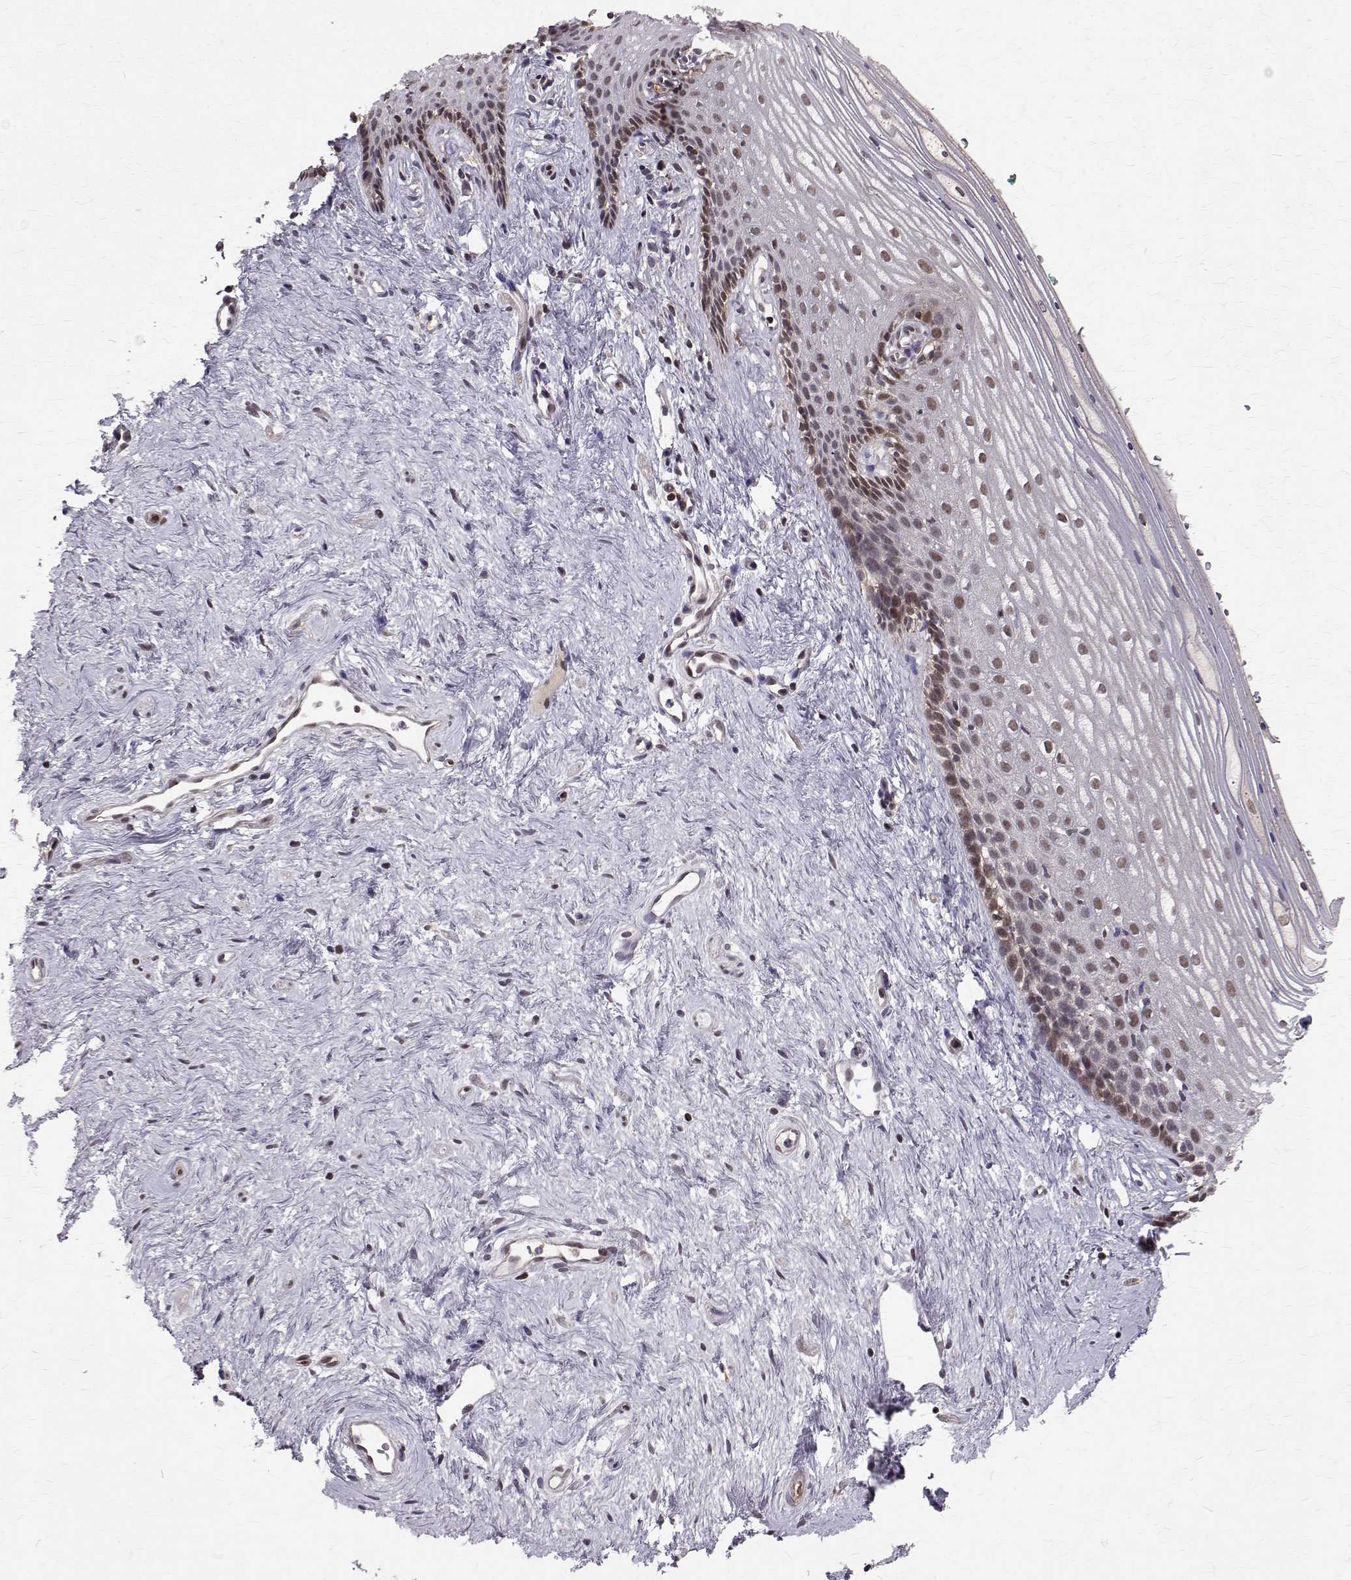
{"staining": {"intensity": "moderate", "quantity": ">75%", "location": "nuclear"}, "tissue": "vagina", "cell_type": "Squamous epithelial cells", "image_type": "normal", "snomed": [{"axis": "morphology", "description": "Normal tissue, NOS"}, {"axis": "topography", "description": "Vagina"}], "caption": "Immunohistochemical staining of benign vagina displays >75% levels of moderate nuclear protein expression in about >75% of squamous epithelial cells. (DAB (3,3'-diaminobenzidine) IHC with brightfield microscopy, high magnification).", "gene": "NIF3L1", "patient": {"sex": "female", "age": 42}}